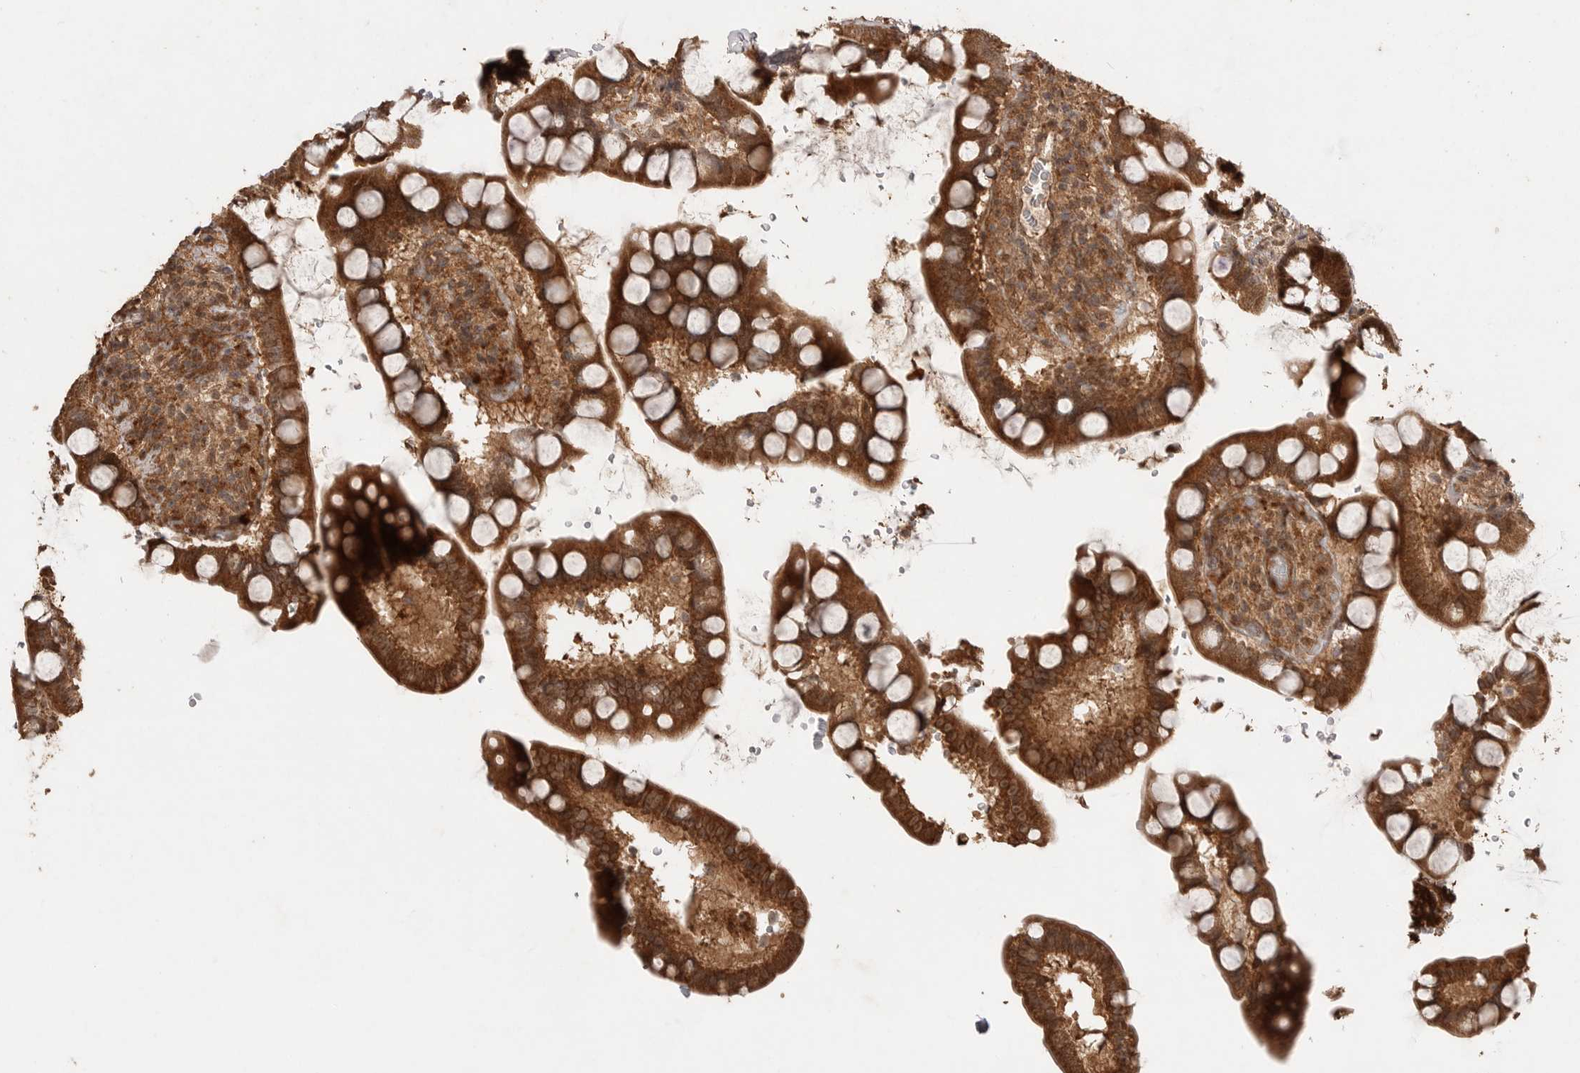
{"staining": {"intensity": "strong", "quantity": ">75%", "location": "cytoplasmic/membranous,nuclear"}, "tissue": "small intestine", "cell_type": "Glandular cells", "image_type": "normal", "snomed": [{"axis": "morphology", "description": "Normal tissue, NOS"}, {"axis": "topography", "description": "Smooth muscle"}, {"axis": "topography", "description": "Small intestine"}], "caption": "Immunohistochemistry (IHC) of benign human small intestine demonstrates high levels of strong cytoplasmic/membranous,nuclear expression in approximately >75% of glandular cells.", "gene": "BOC", "patient": {"sex": "female", "age": 84}}